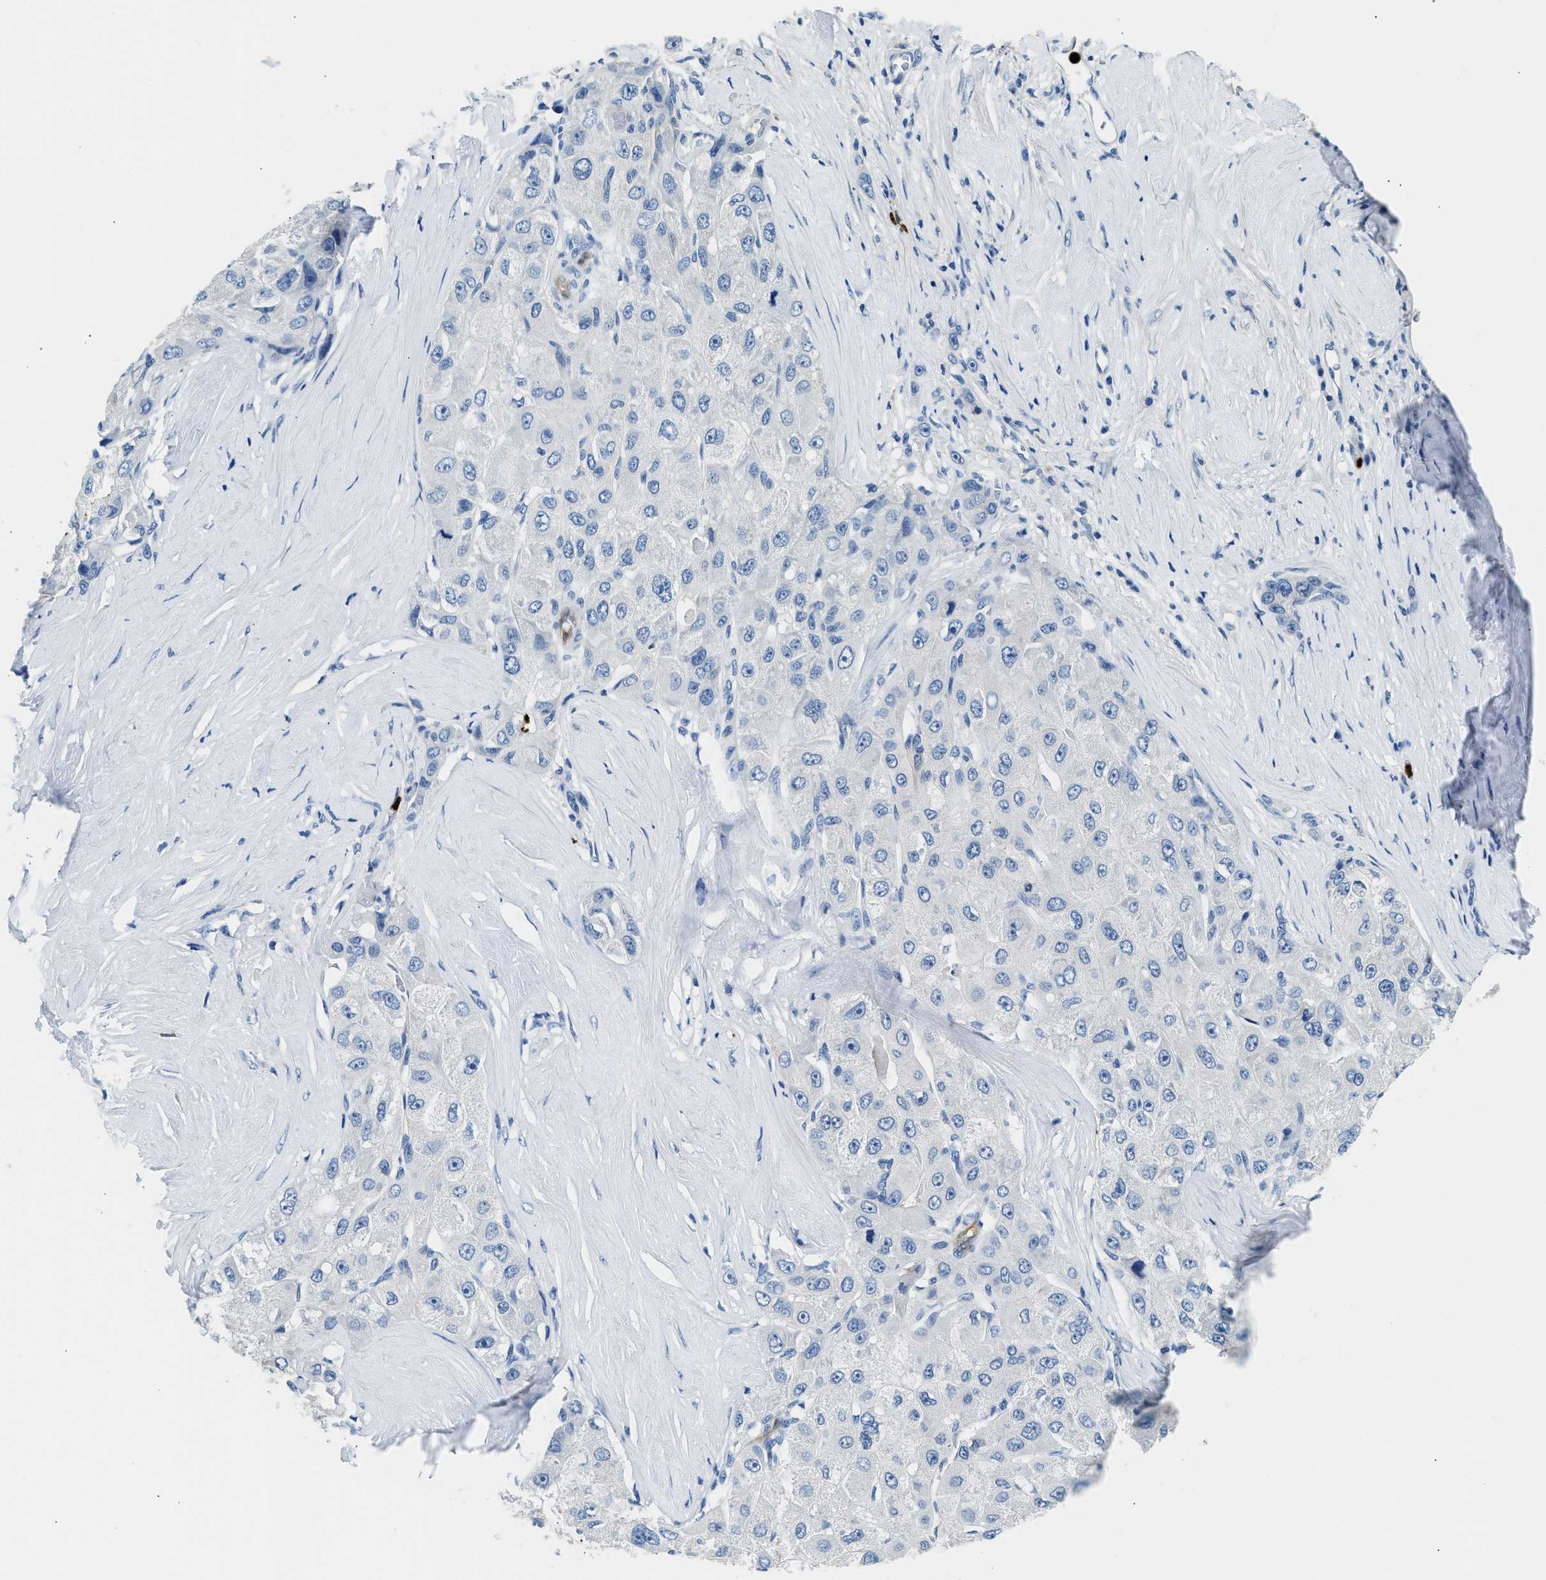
{"staining": {"intensity": "negative", "quantity": "none", "location": "none"}, "tissue": "liver cancer", "cell_type": "Tumor cells", "image_type": "cancer", "snomed": [{"axis": "morphology", "description": "Carcinoma, Hepatocellular, NOS"}, {"axis": "topography", "description": "Liver"}], "caption": "High power microscopy photomicrograph of an IHC histopathology image of hepatocellular carcinoma (liver), revealing no significant positivity in tumor cells.", "gene": "ANXA3", "patient": {"sex": "male", "age": 80}}